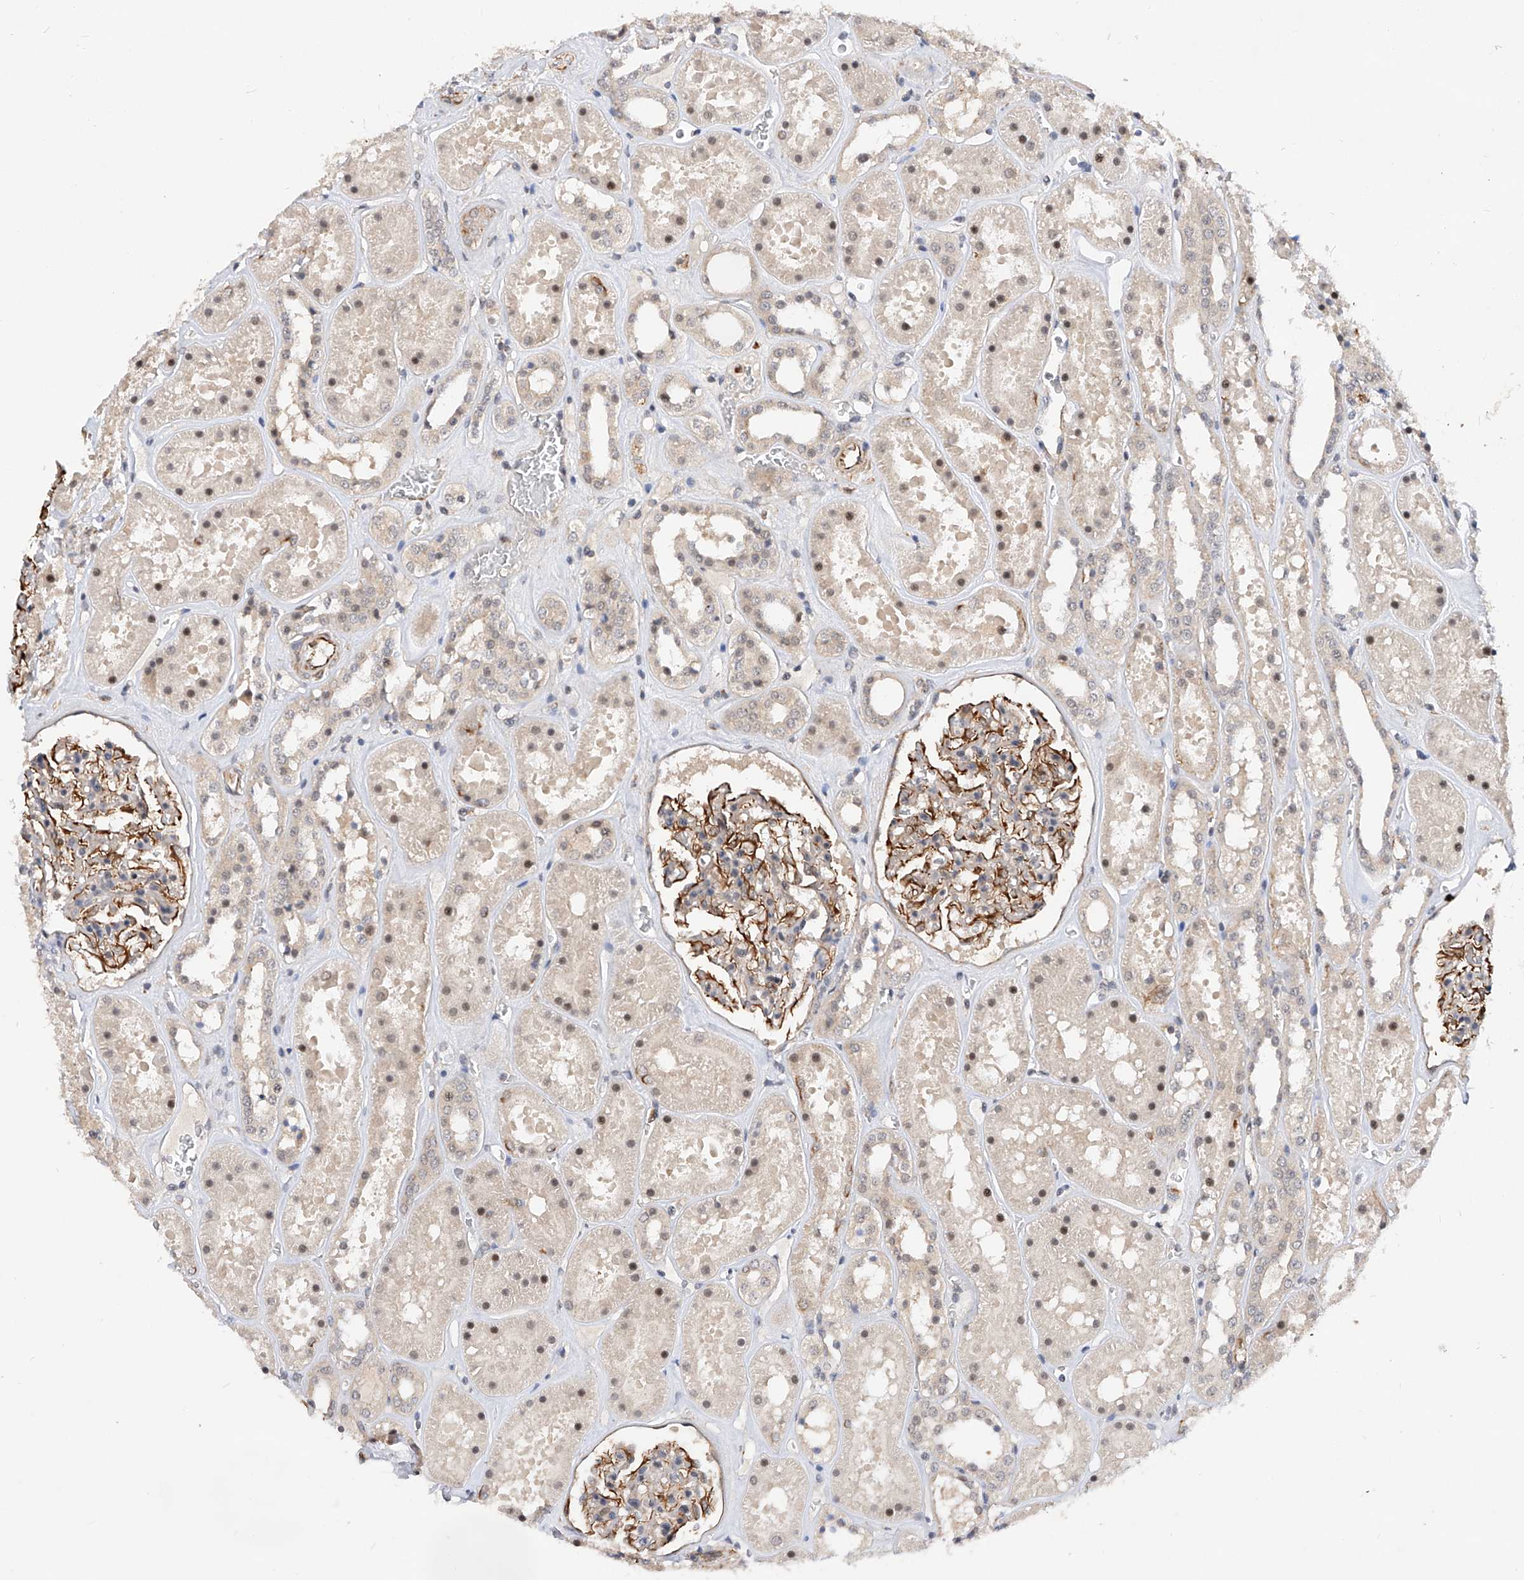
{"staining": {"intensity": "strong", "quantity": "25%-75%", "location": "cytoplasmic/membranous"}, "tissue": "kidney", "cell_type": "Cells in glomeruli", "image_type": "normal", "snomed": [{"axis": "morphology", "description": "Normal tissue, NOS"}, {"axis": "topography", "description": "Kidney"}], "caption": "Immunohistochemical staining of normal human kidney displays strong cytoplasmic/membranous protein positivity in about 25%-75% of cells in glomeruli.", "gene": "AMD1", "patient": {"sex": "female", "age": 41}}